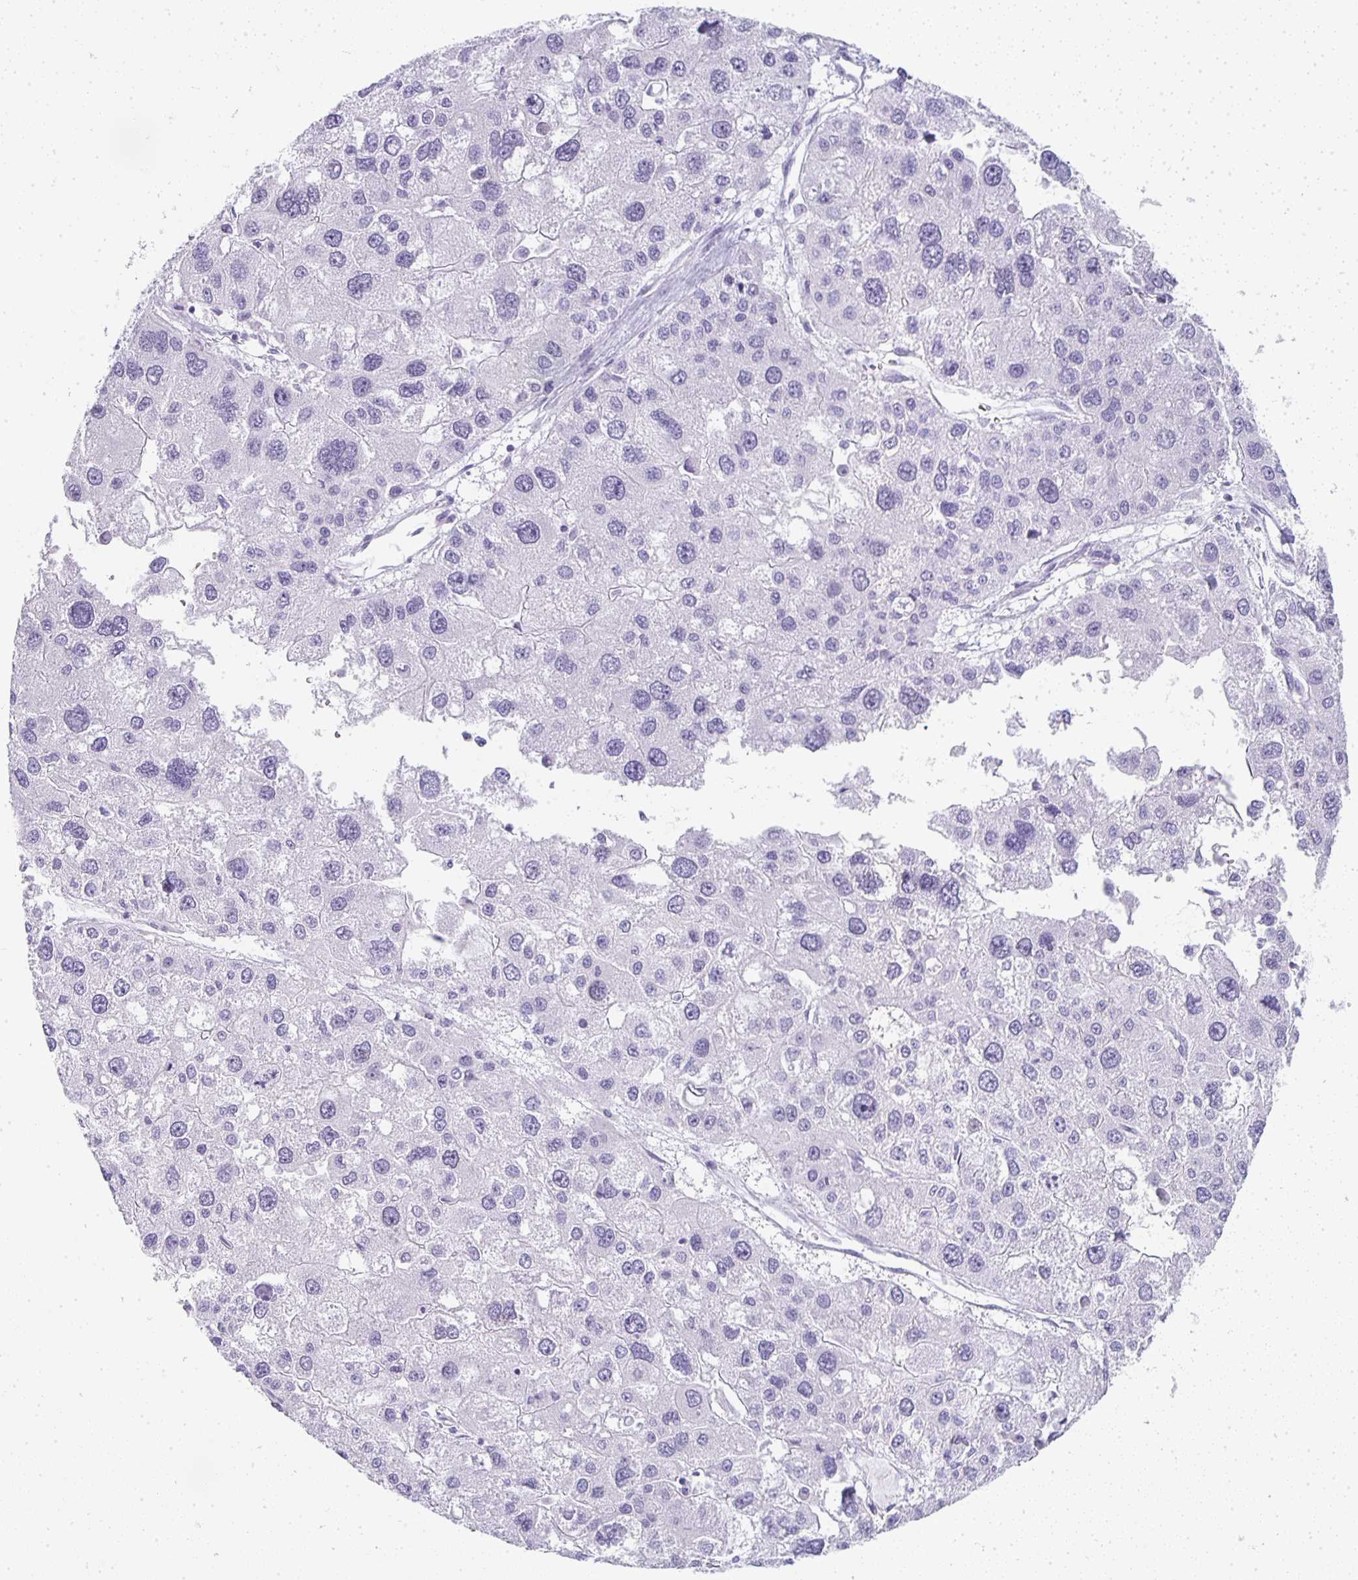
{"staining": {"intensity": "negative", "quantity": "none", "location": "none"}, "tissue": "liver cancer", "cell_type": "Tumor cells", "image_type": "cancer", "snomed": [{"axis": "morphology", "description": "Carcinoma, Hepatocellular, NOS"}, {"axis": "topography", "description": "Liver"}], "caption": "Protein analysis of liver hepatocellular carcinoma demonstrates no significant positivity in tumor cells.", "gene": "TPSD1", "patient": {"sex": "male", "age": 73}}